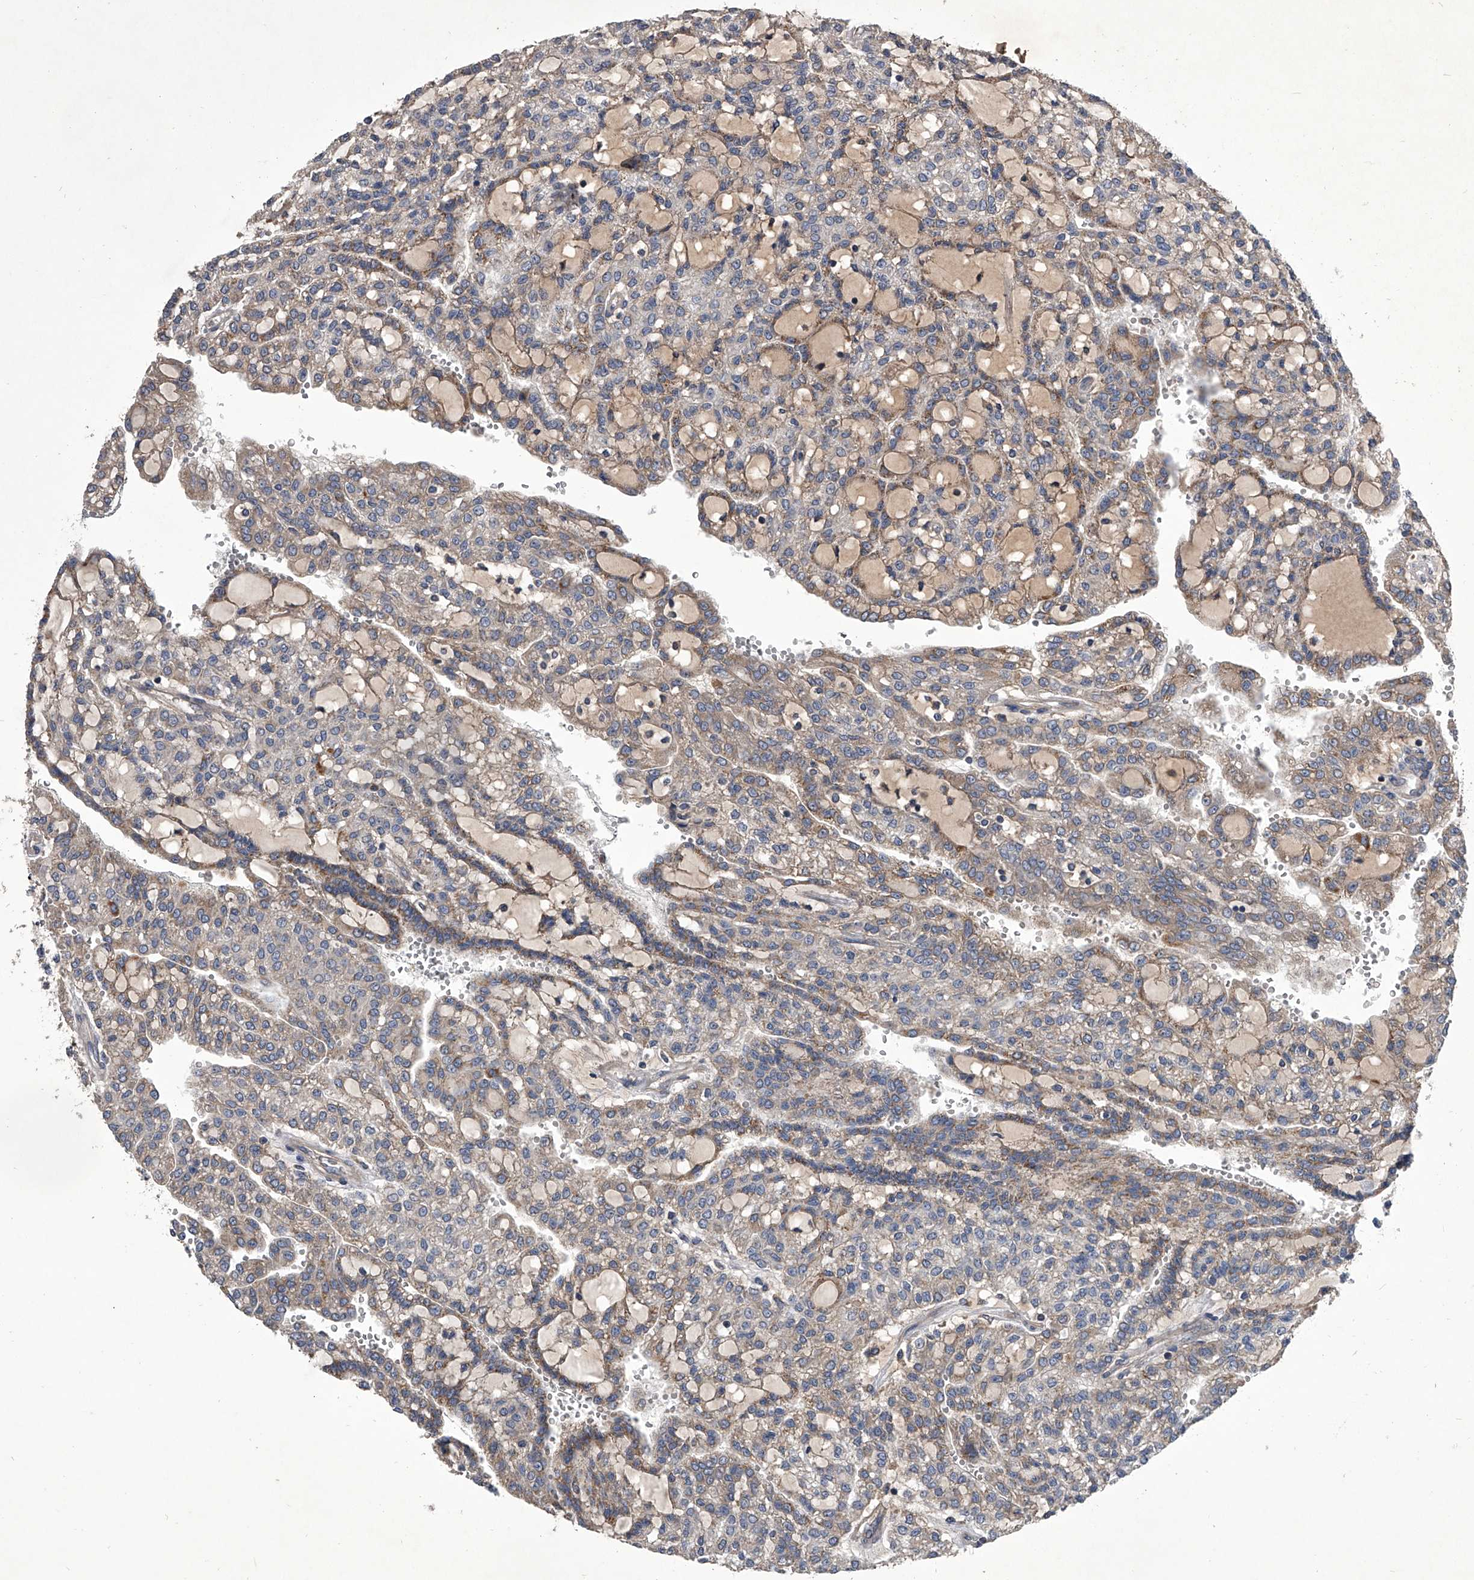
{"staining": {"intensity": "weak", "quantity": ">75%", "location": "cytoplasmic/membranous"}, "tissue": "renal cancer", "cell_type": "Tumor cells", "image_type": "cancer", "snomed": [{"axis": "morphology", "description": "Adenocarcinoma, NOS"}, {"axis": "topography", "description": "Kidney"}], "caption": "The histopathology image displays a brown stain indicating the presence of a protein in the cytoplasmic/membranous of tumor cells in renal adenocarcinoma.", "gene": "NRP1", "patient": {"sex": "male", "age": 63}}